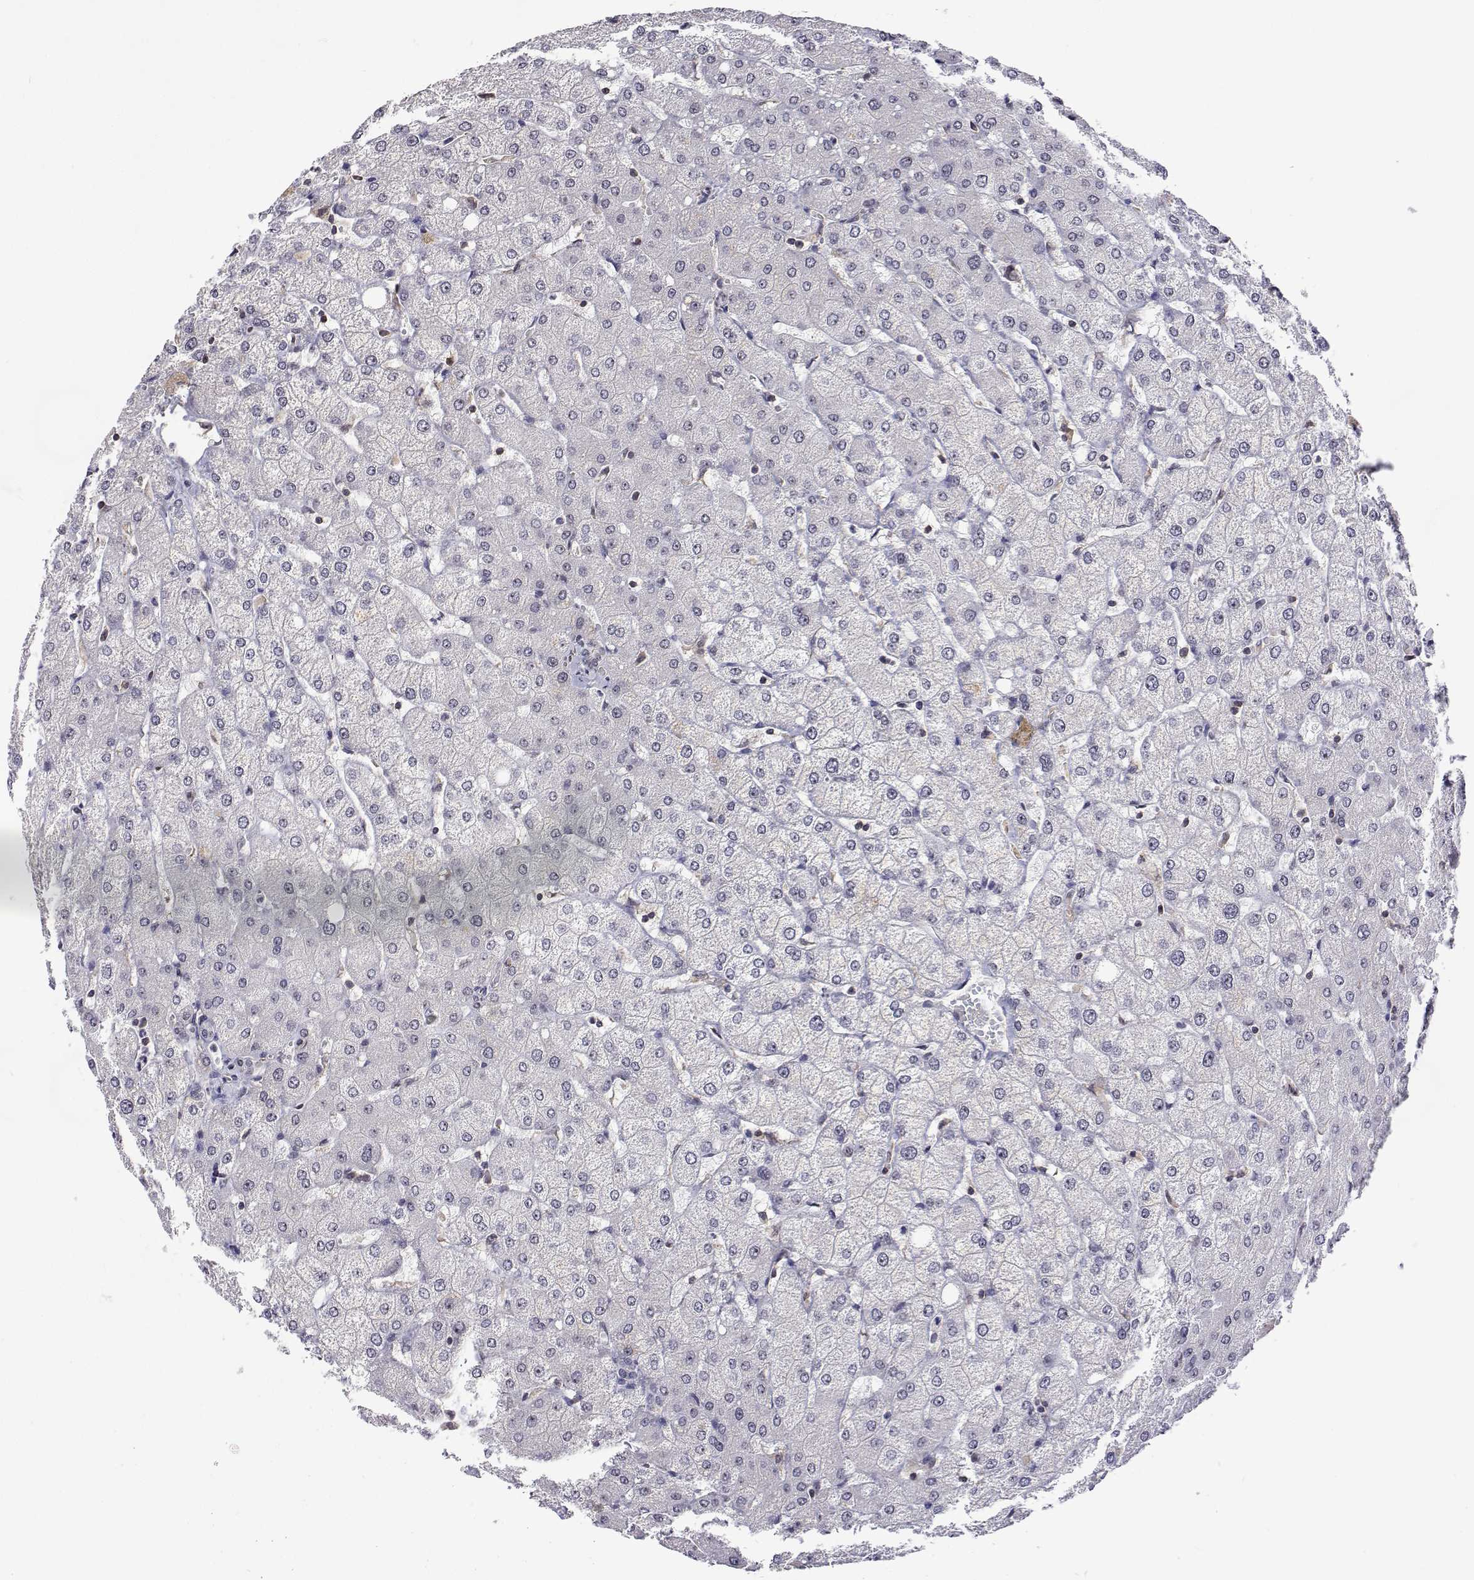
{"staining": {"intensity": "negative", "quantity": "none", "location": "none"}, "tissue": "liver", "cell_type": "Cholangiocytes", "image_type": "normal", "snomed": [{"axis": "morphology", "description": "Normal tissue, NOS"}, {"axis": "topography", "description": "Liver"}], "caption": "A high-resolution histopathology image shows immunohistochemistry staining of unremarkable liver, which displays no significant expression in cholangiocytes. Nuclei are stained in blue.", "gene": "NHP2", "patient": {"sex": "female", "age": 54}}